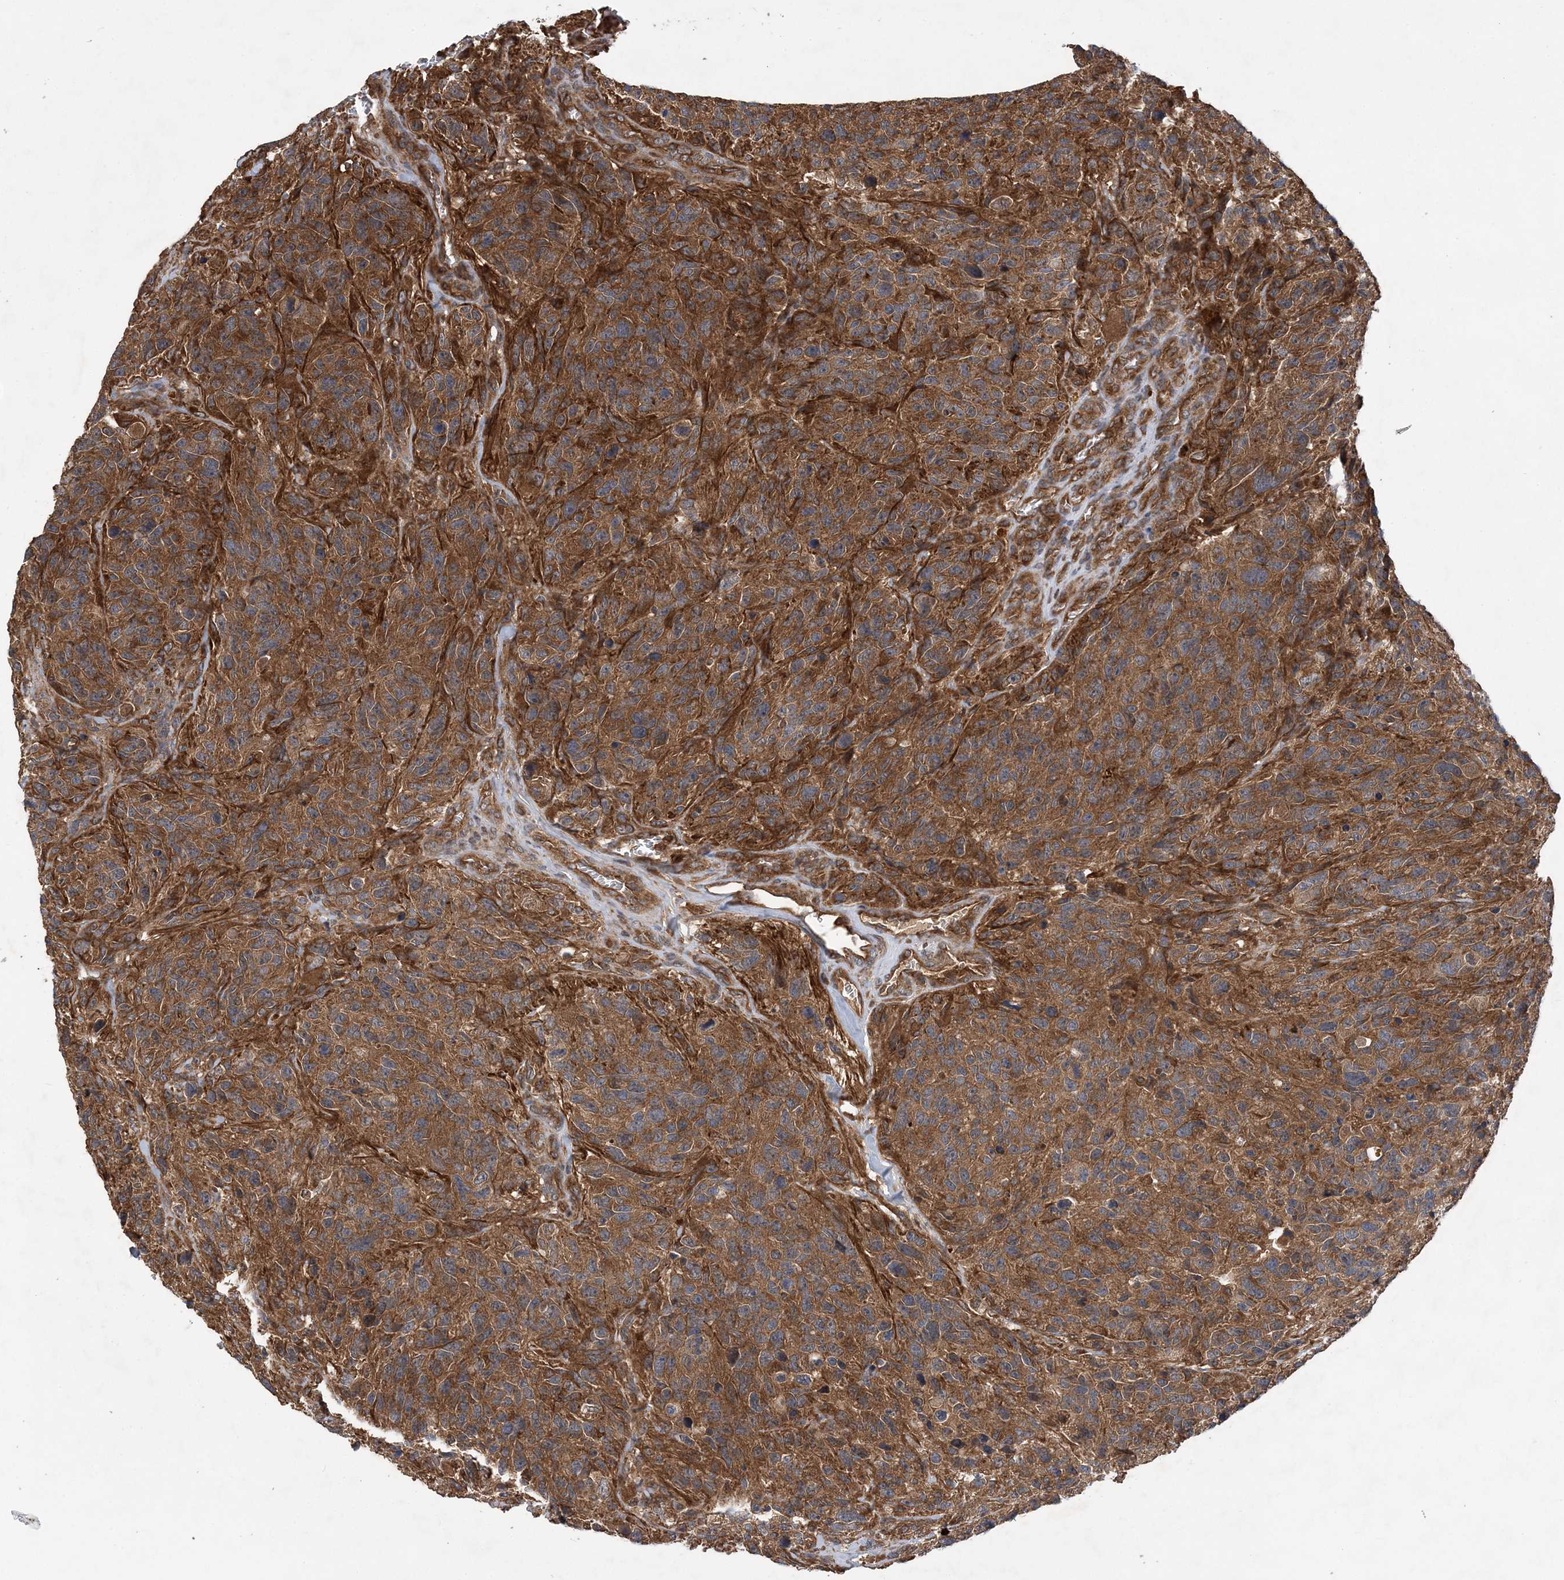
{"staining": {"intensity": "moderate", "quantity": ">75%", "location": "cytoplasmic/membranous"}, "tissue": "glioma", "cell_type": "Tumor cells", "image_type": "cancer", "snomed": [{"axis": "morphology", "description": "Glioma, malignant, High grade"}, {"axis": "topography", "description": "Brain"}], "caption": "High-power microscopy captured an IHC micrograph of malignant high-grade glioma, revealing moderate cytoplasmic/membranous expression in approximately >75% of tumor cells. (IHC, brightfield microscopy, high magnification).", "gene": "ATG3", "patient": {"sex": "male", "age": 69}}